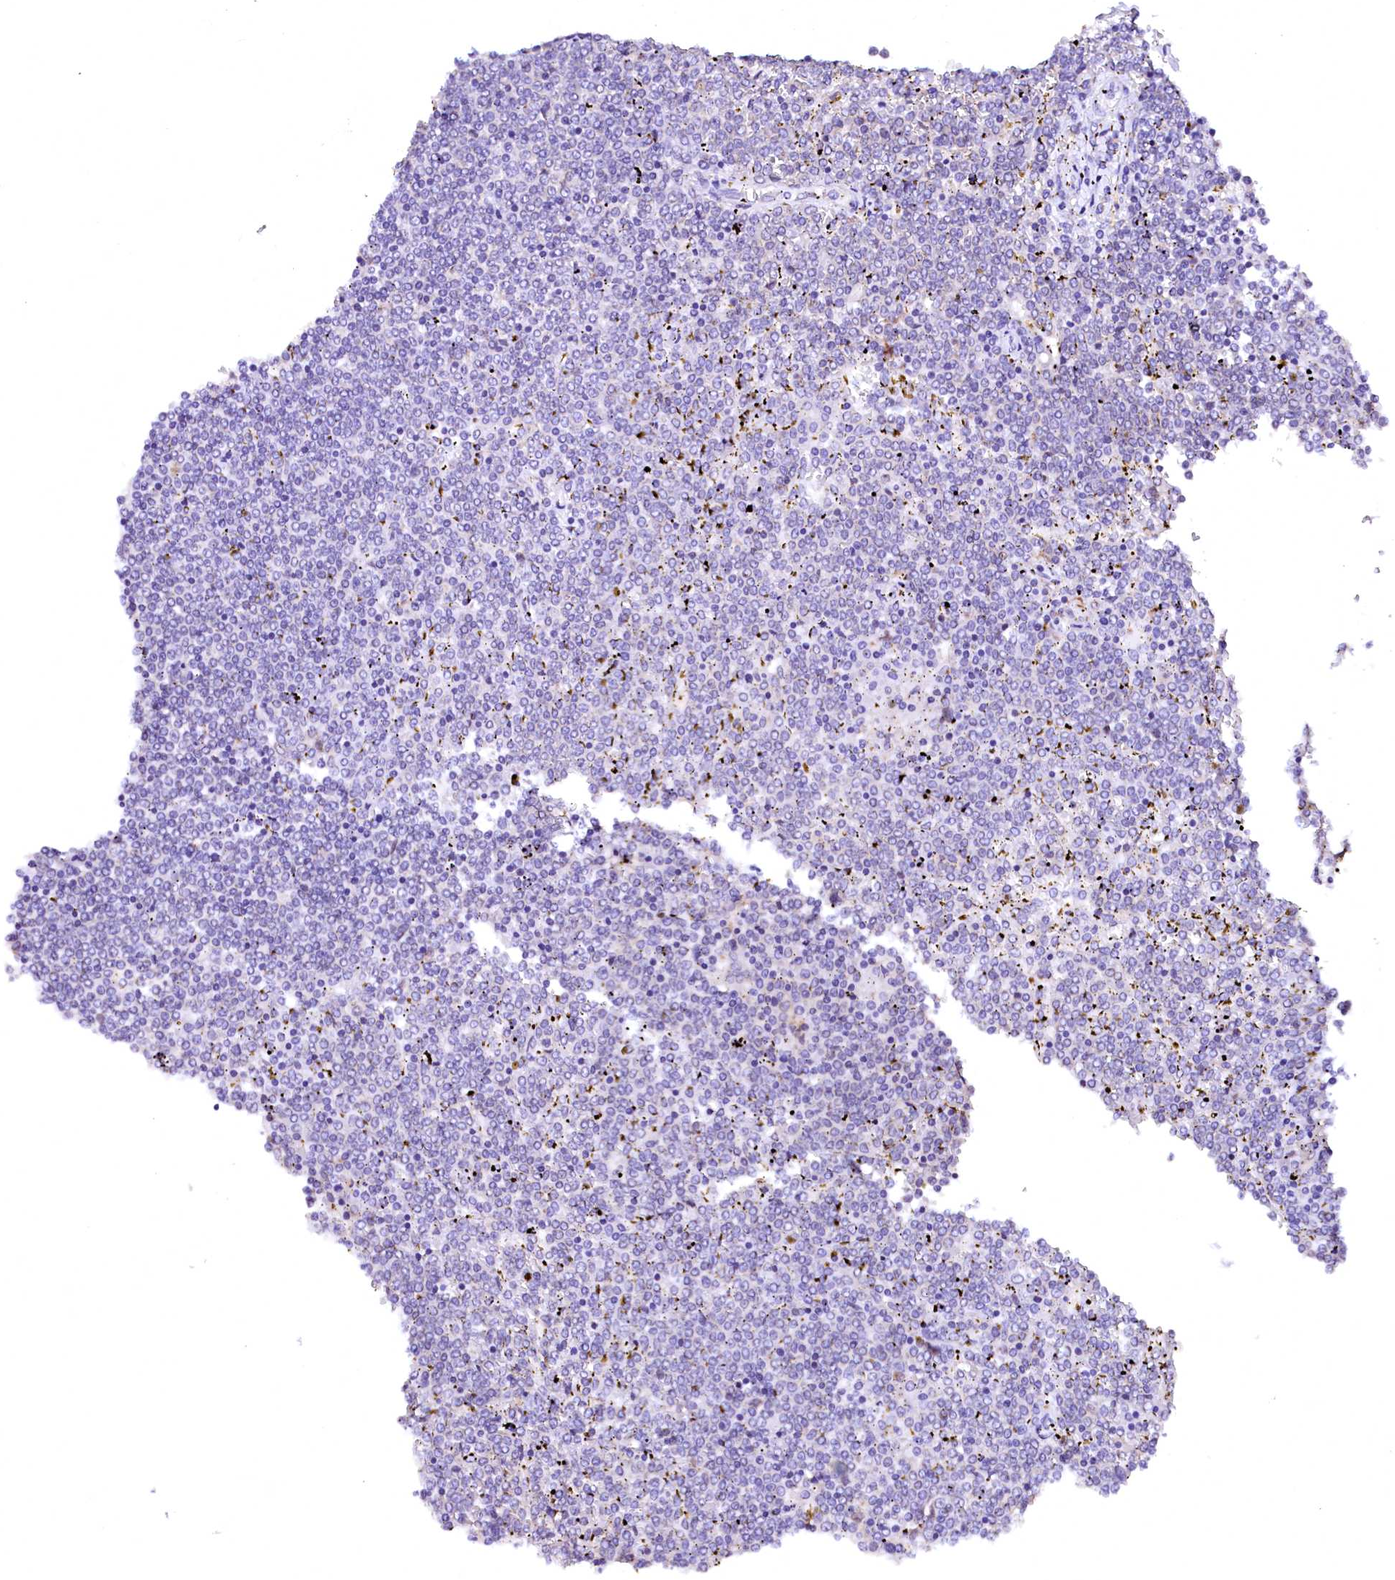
{"staining": {"intensity": "negative", "quantity": "none", "location": "none"}, "tissue": "lymphoma", "cell_type": "Tumor cells", "image_type": "cancer", "snomed": [{"axis": "morphology", "description": "Malignant lymphoma, non-Hodgkin's type, Low grade"}, {"axis": "topography", "description": "Spleen"}], "caption": "An immunohistochemistry (IHC) photomicrograph of lymphoma is shown. There is no staining in tumor cells of lymphoma. The staining was performed using DAB (3,3'-diaminobenzidine) to visualize the protein expression in brown, while the nuclei were stained in blue with hematoxylin (Magnification: 20x).", "gene": "NALF1", "patient": {"sex": "female", "age": 19}}